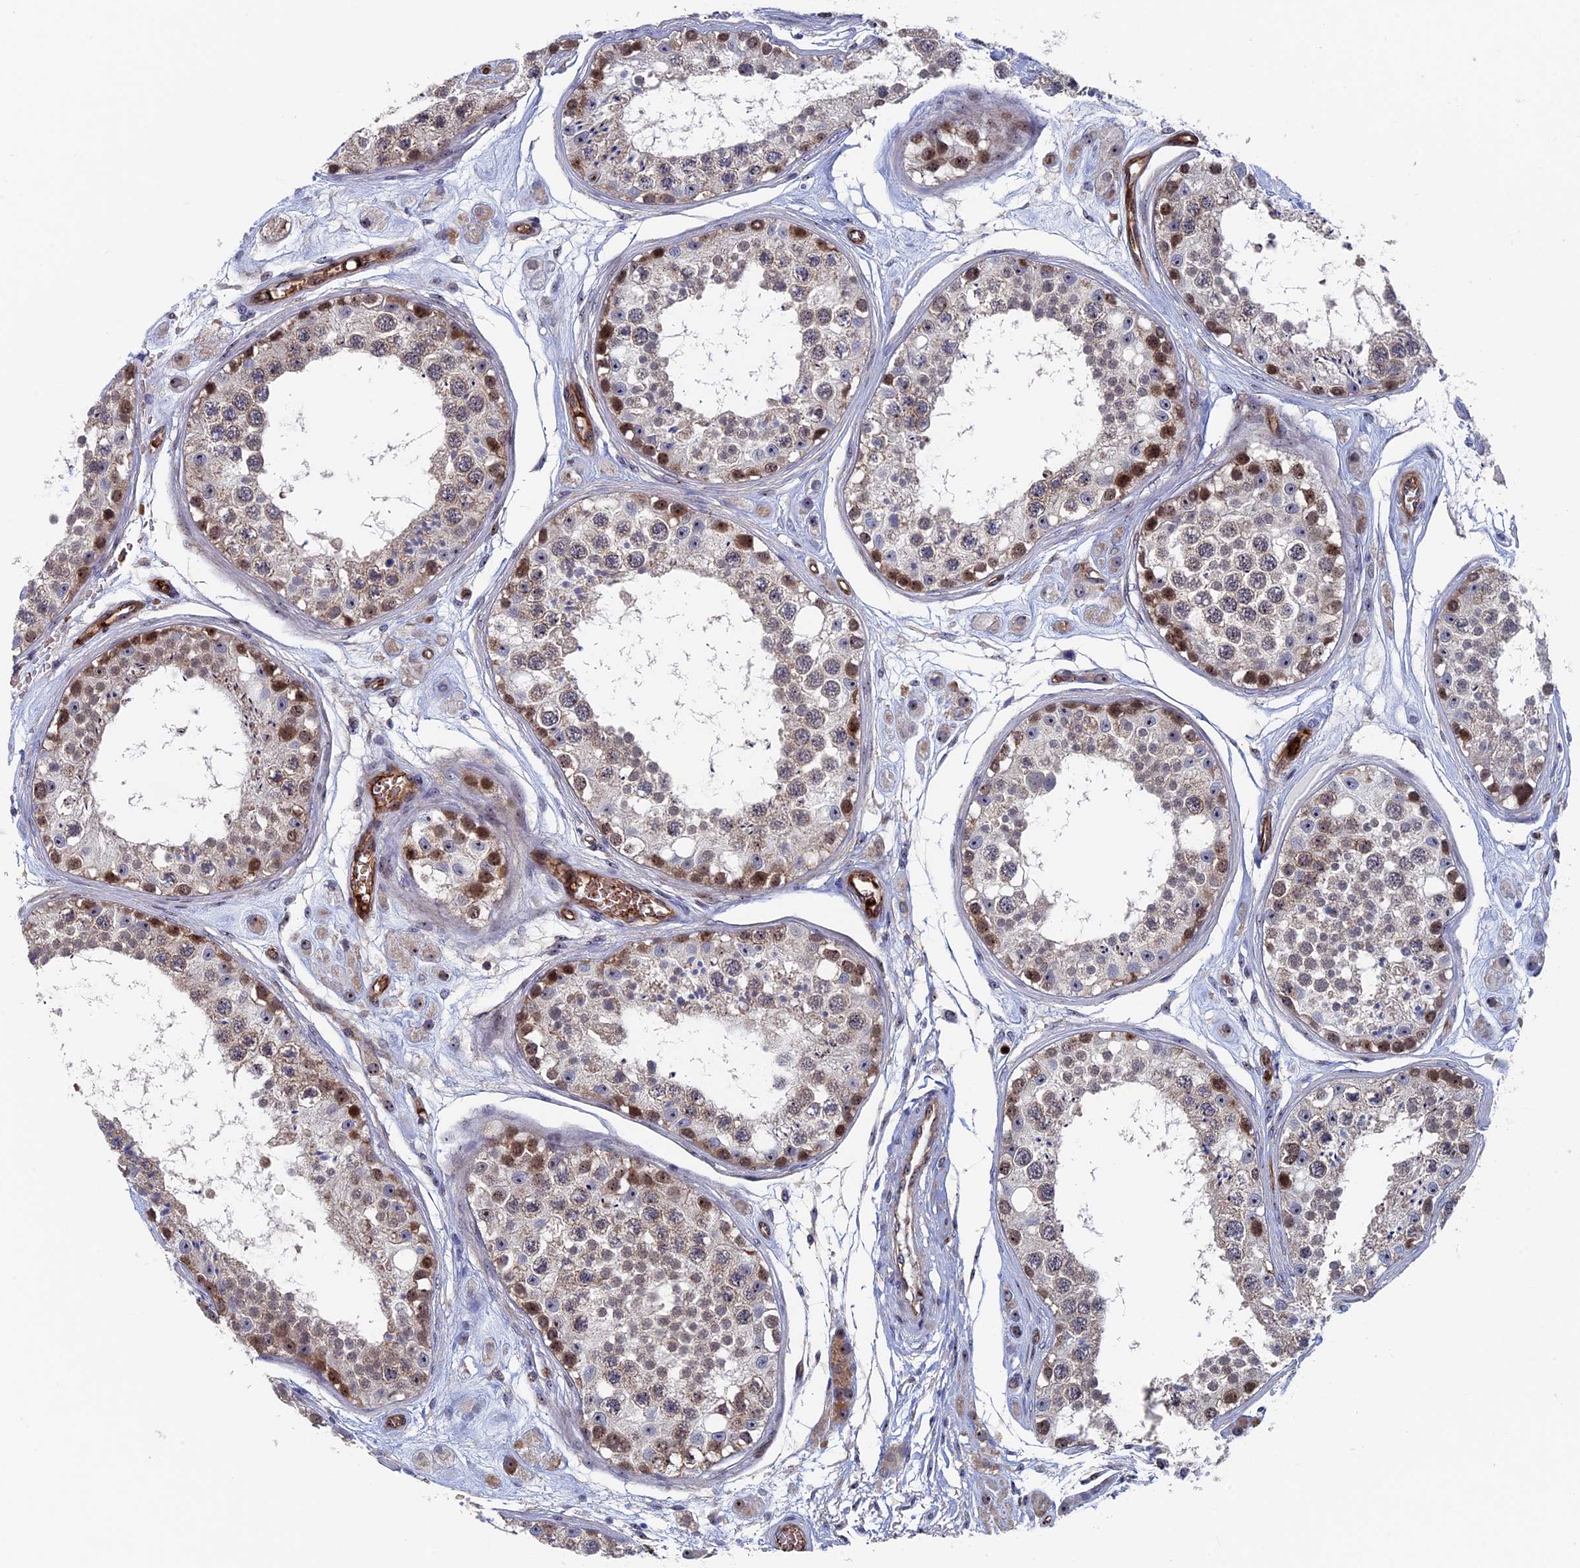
{"staining": {"intensity": "moderate", "quantity": "<25%", "location": "cytoplasmic/membranous,nuclear"}, "tissue": "testis", "cell_type": "Cells in seminiferous ducts", "image_type": "normal", "snomed": [{"axis": "morphology", "description": "Normal tissue, NOS"}, {"axis": "topography", "description": "Testis"}], "caption": "Immunohistochemical staining of benign human testis displays <25% levels of moderate cytoplasmic/membranous,nuclear protein positivity in about <25% of cells in seminiferous ducts.", "gene": "EXOSC9", "patient": {"sex": "male", "age": 25}}